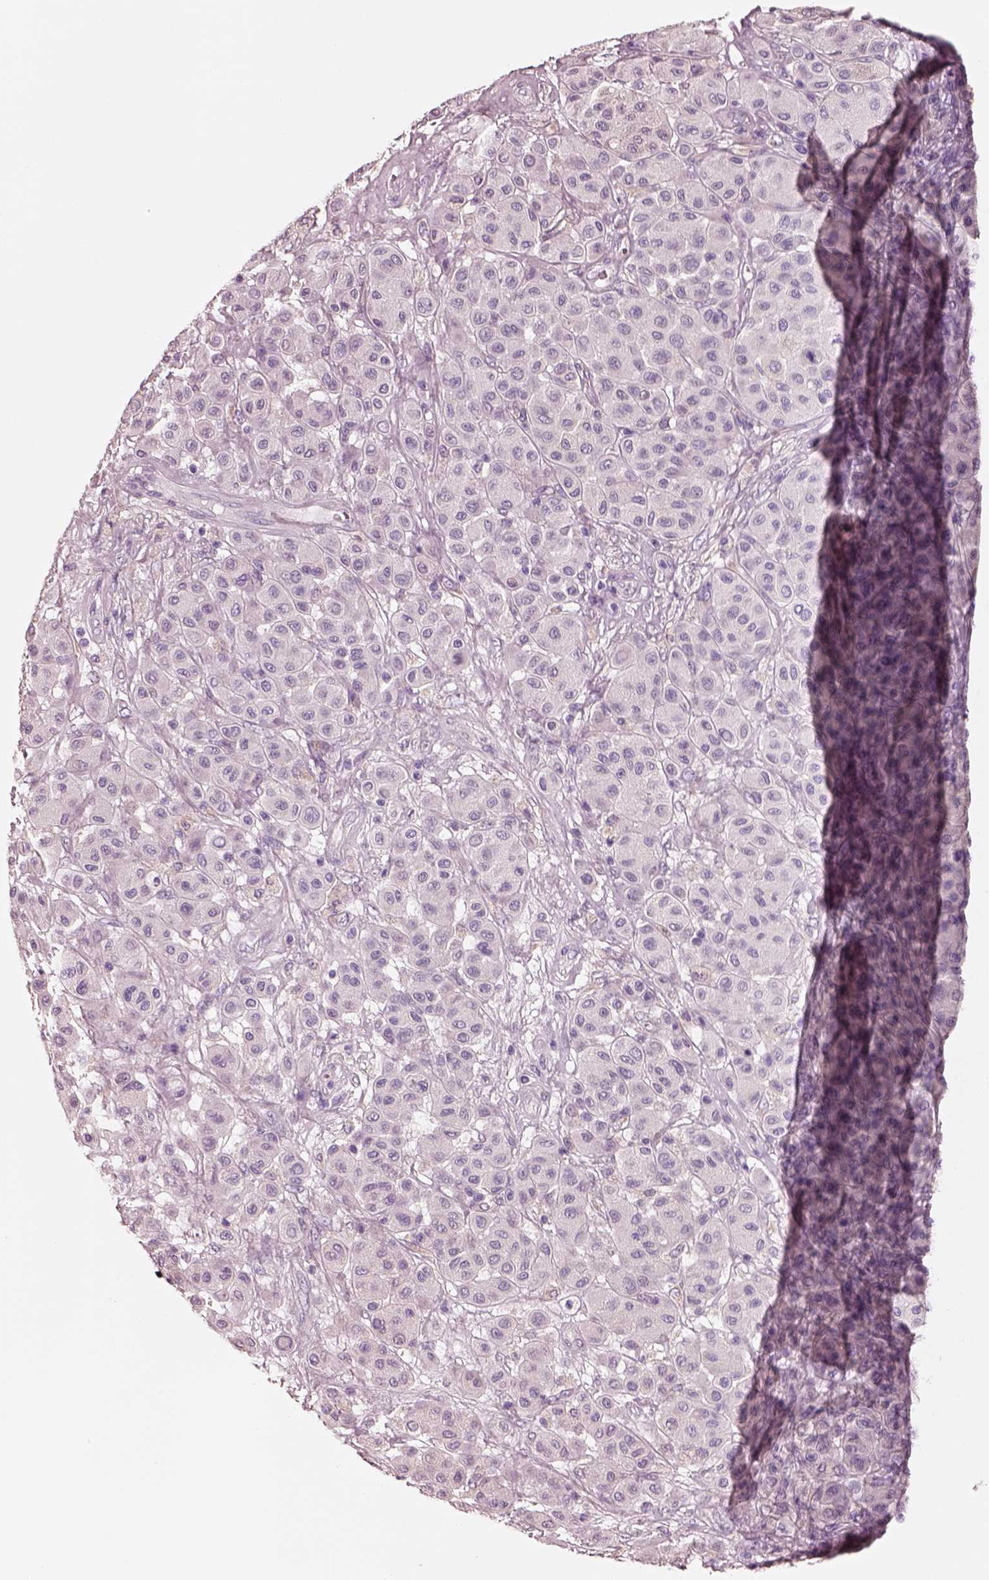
{"staining": {"intensity": "negative", "quantity": "none", "location": "none"}, "tissue": "melanoma", "cell_type": "Tumor cells", "image_type": "cancer", "snomed": [{"axis": "morphology", "description": "Malignant melanoma, Metastatic site"}, {"axis": "topography", "description": "Smooth muscle"}], "caption": "Tumor cells are negative for protein expression in human melanoma. (DAB IHC visualized using brightfield microscopy, high magnification).", "gene": "PNOC", "patient": {"sex": "male", "age": 41}}